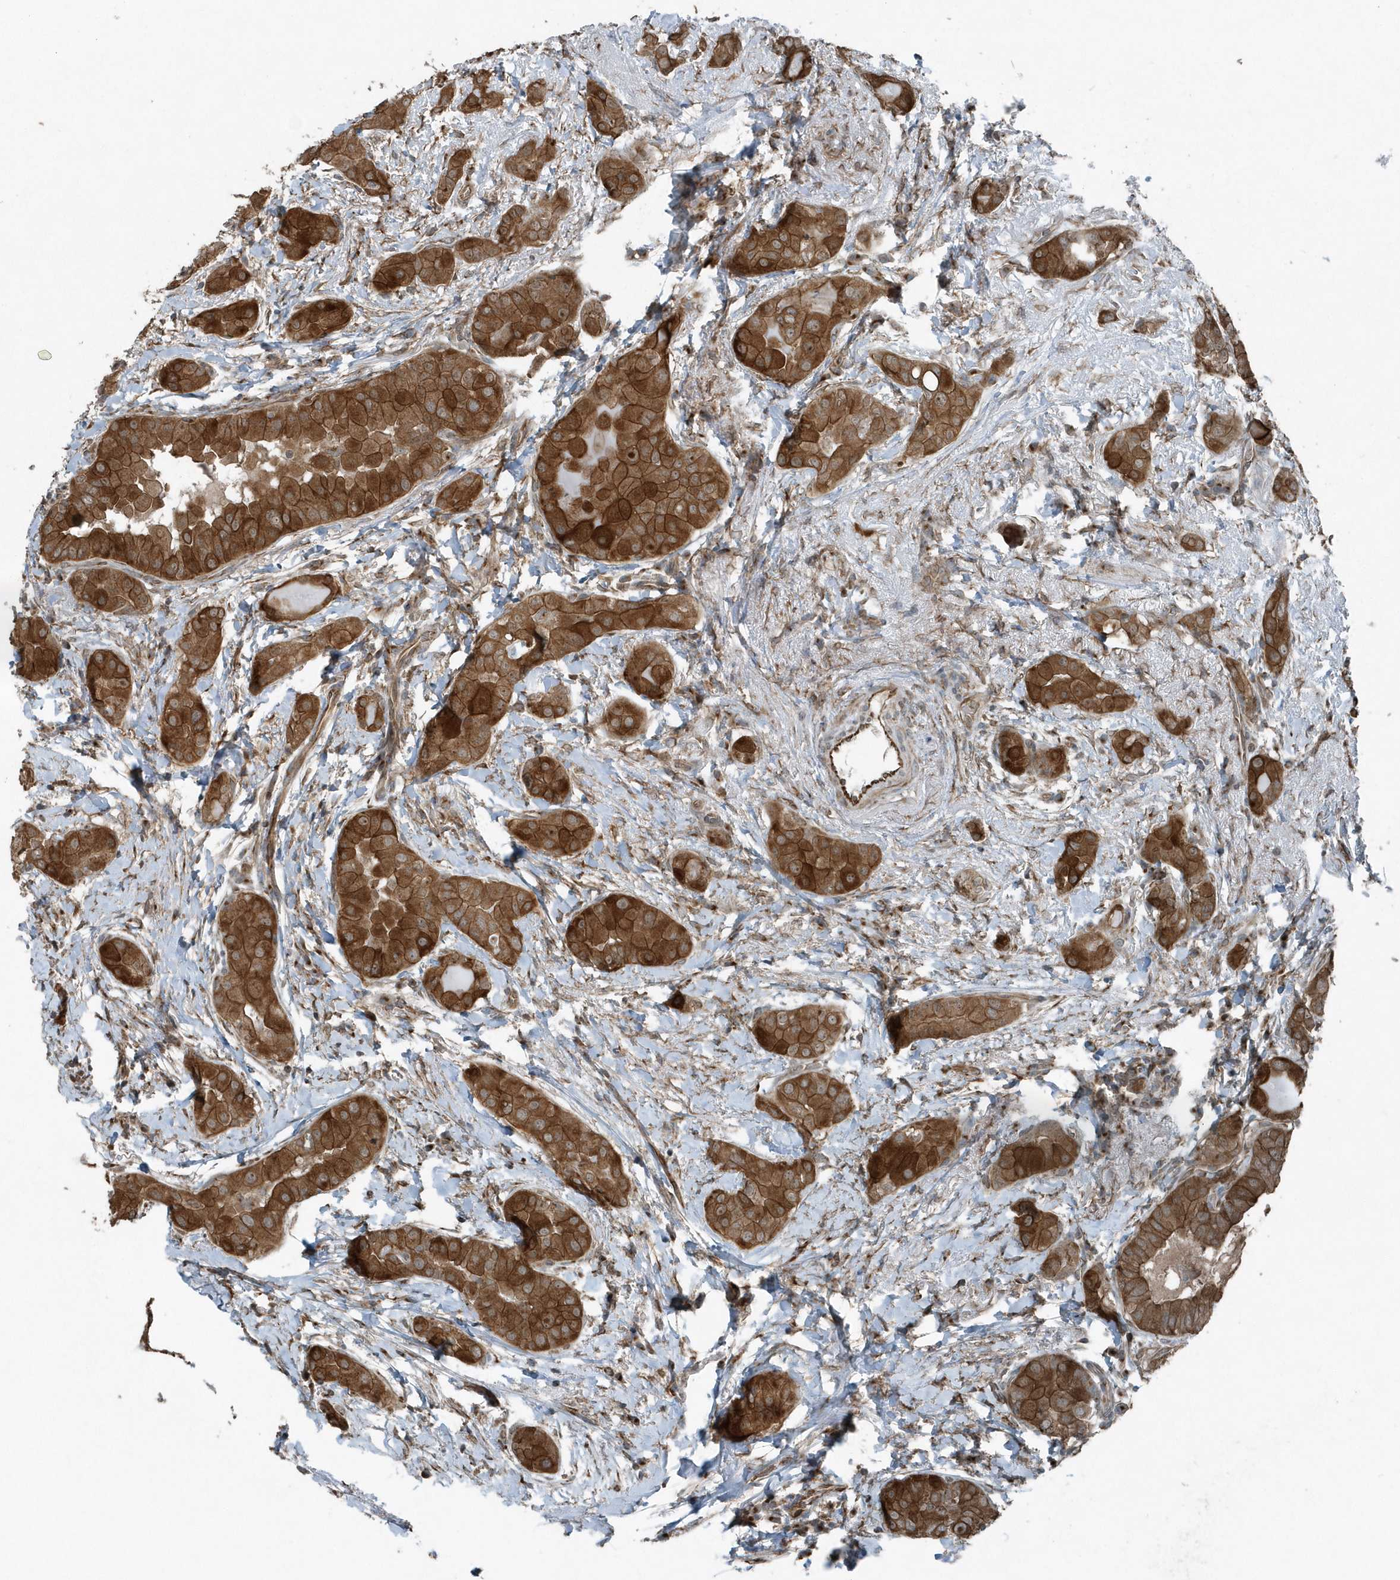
{"staining": {"intensity": "strong", "quantity": ">75%", "location": "cytoplasmic/membranous"}, "tissue": "thyroid cancer", "cell_type": "Tumor cells", "image_type": "cancer", "snomed": [{"axis": "morphology", "description": "Papillary adenocarcinoma, NOS"}, {"axis": "topography", "description": "Thyroid gland"}], "caption": "Approximately >75% of tumor cells in human papillary adenocarcinoma (thyroid) exhibit strong cytoplasmic/membranous protein expression as visualized by brown immunohistochemical staining.", "gene": "GCC2", "patient": {"sex": "male", "age": 33}}